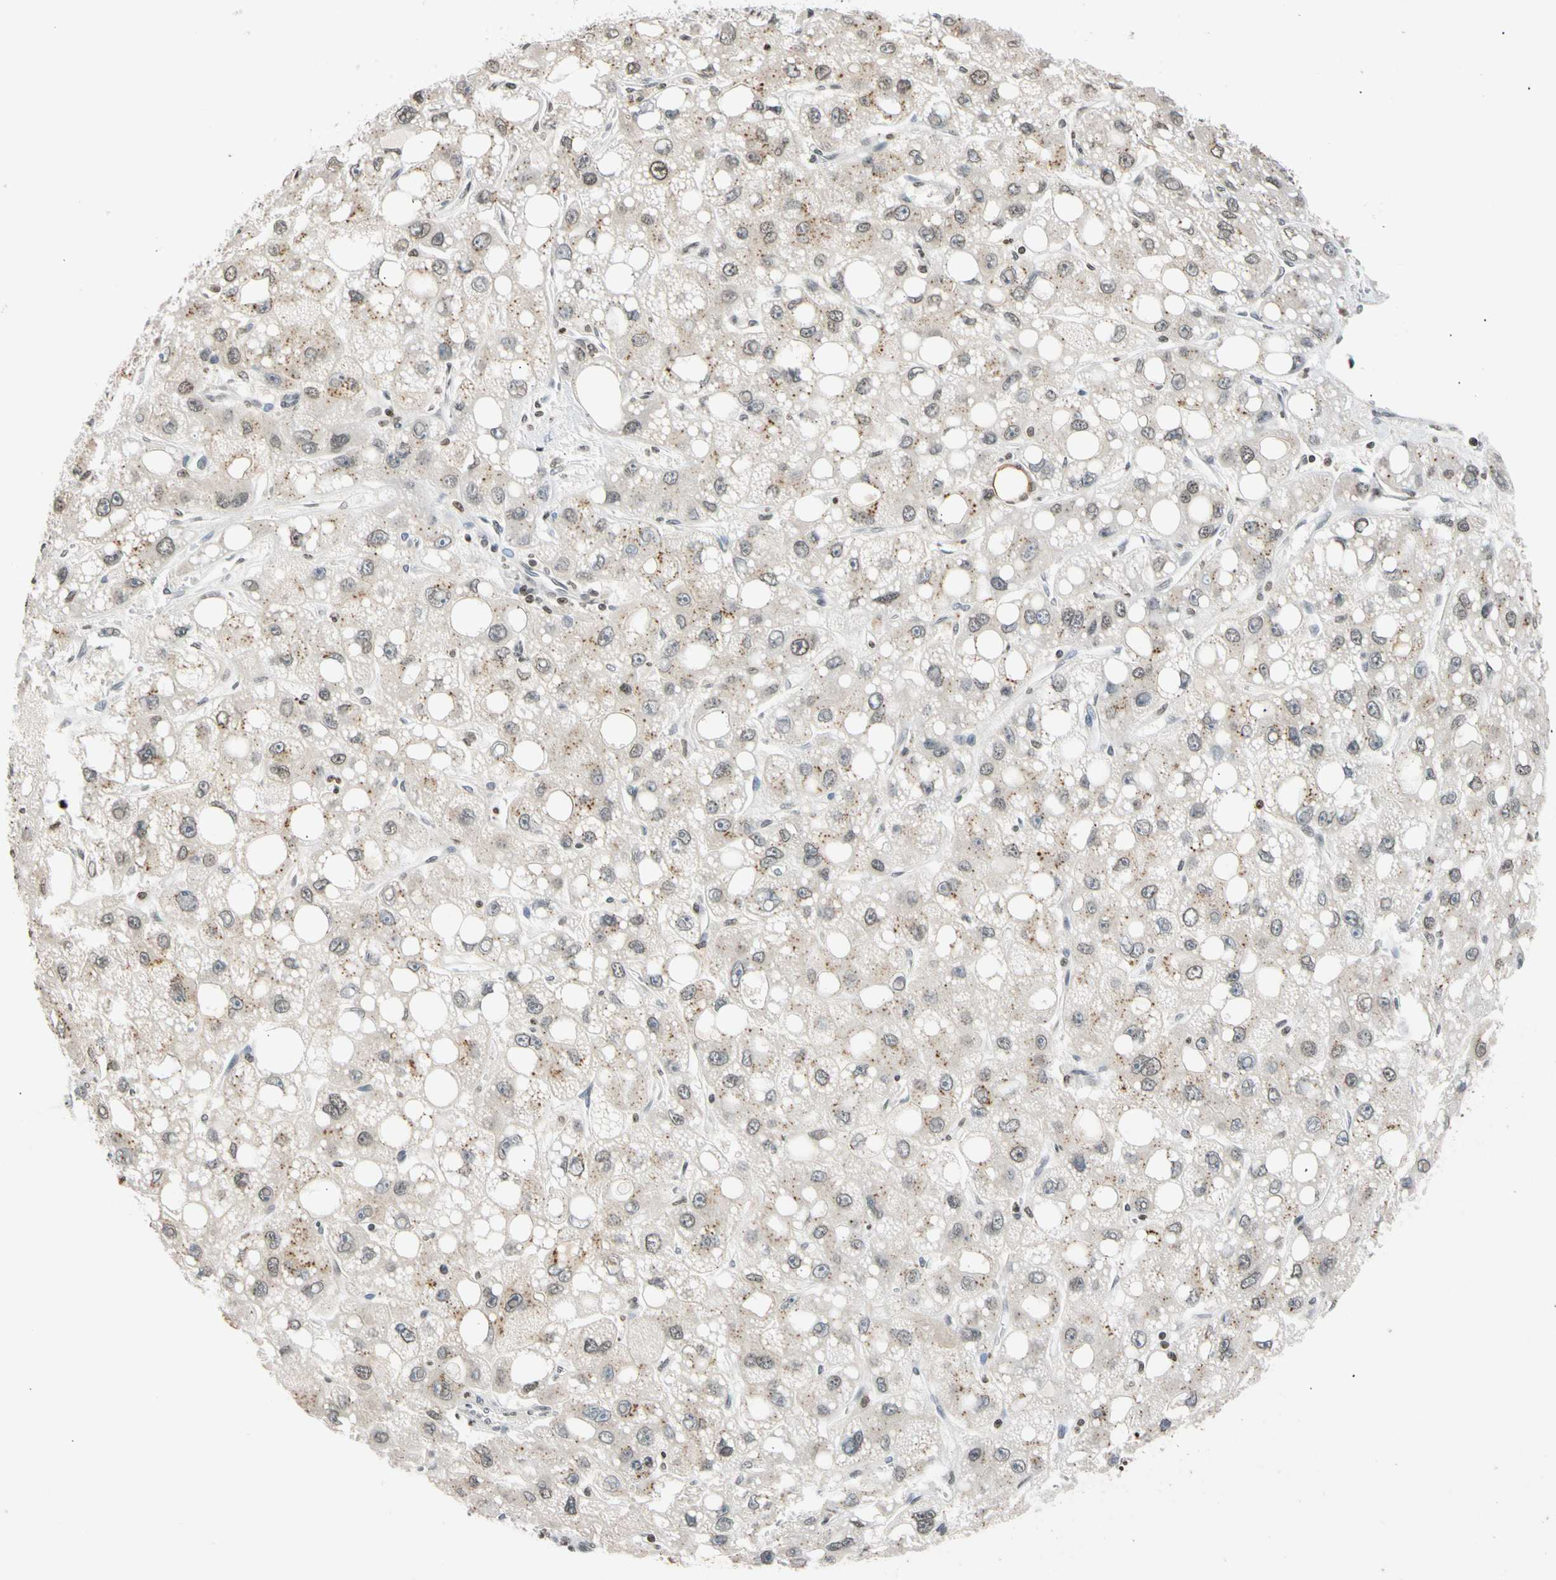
{"staining": {"intensity": "negative", "quantity": "none", "location": "none"}, "tissue": "liver cancer", "cell_type": "Tumor cells", "image_type": "cancer", "snomed": [{"axis": "morphology", "description": "Carcinoma, Hepatocellular, NOS"}, {"axis": "topography", "description": "Liver"}], "caption": "Immunohistochemistry (IHC) of human liver hepatocellular carcinoma reveals no positivity in tumor cells.", "gene": "GPX4", "patient": {"sex": "male", "age": 55}}